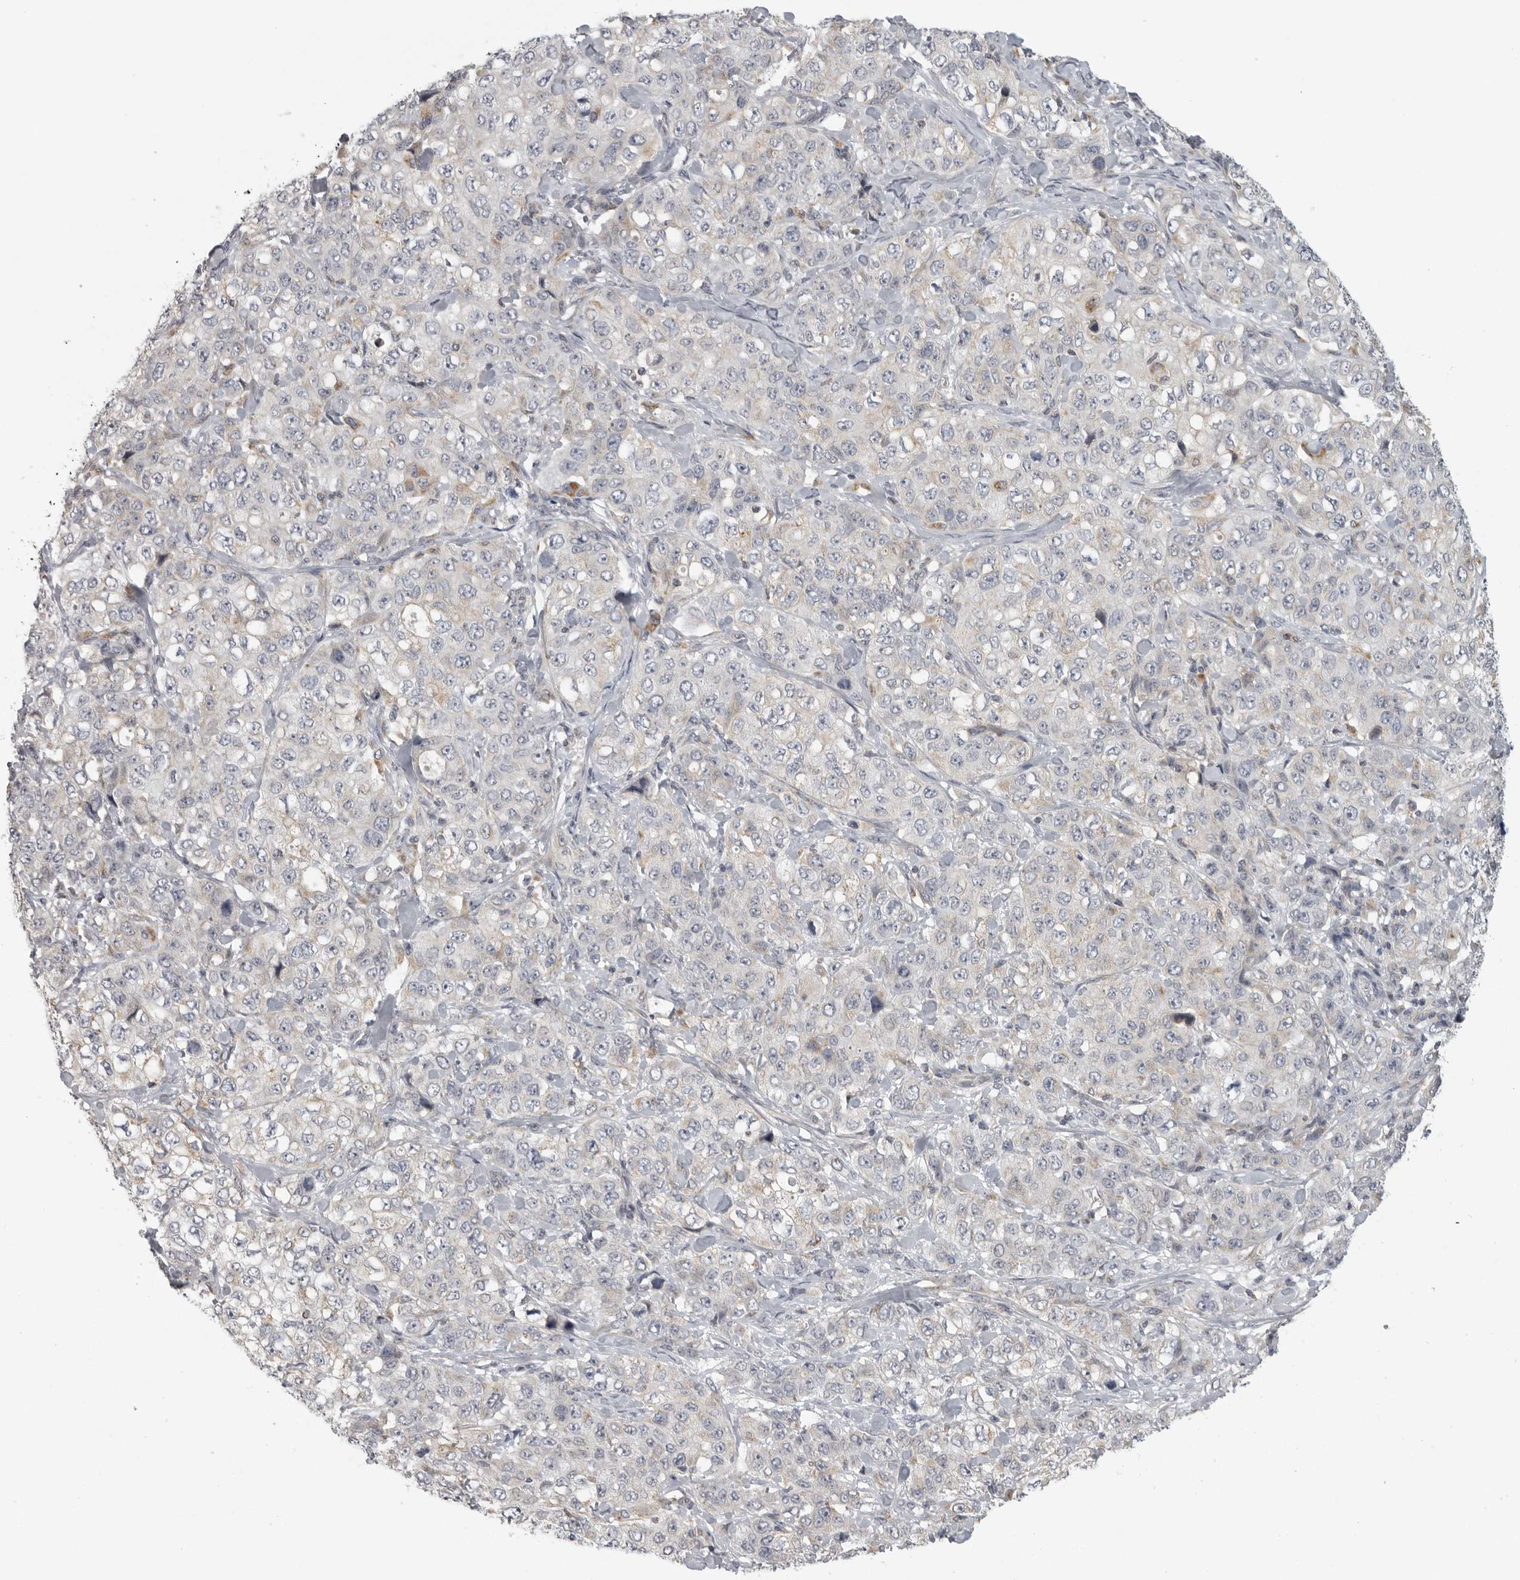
{"staining": {"intensity": "negative", "quantity": "none", "location": "none"}, "tissue": "stomach cancer", "cell_type": "Tumor cells", "image_type": "cancer", "snomed": [{"axis": "morphology", "description": "Adenocarcinoma, NOS"}, {"axis": "topography", "description": "Stomach"}], "caption": "The micrograph demonstrates no significant expression in tumor cells of stomach cancer (adenocarcinoma).", "gene": "RXFP3", "patient": {"sex": "male", "age": 48}}